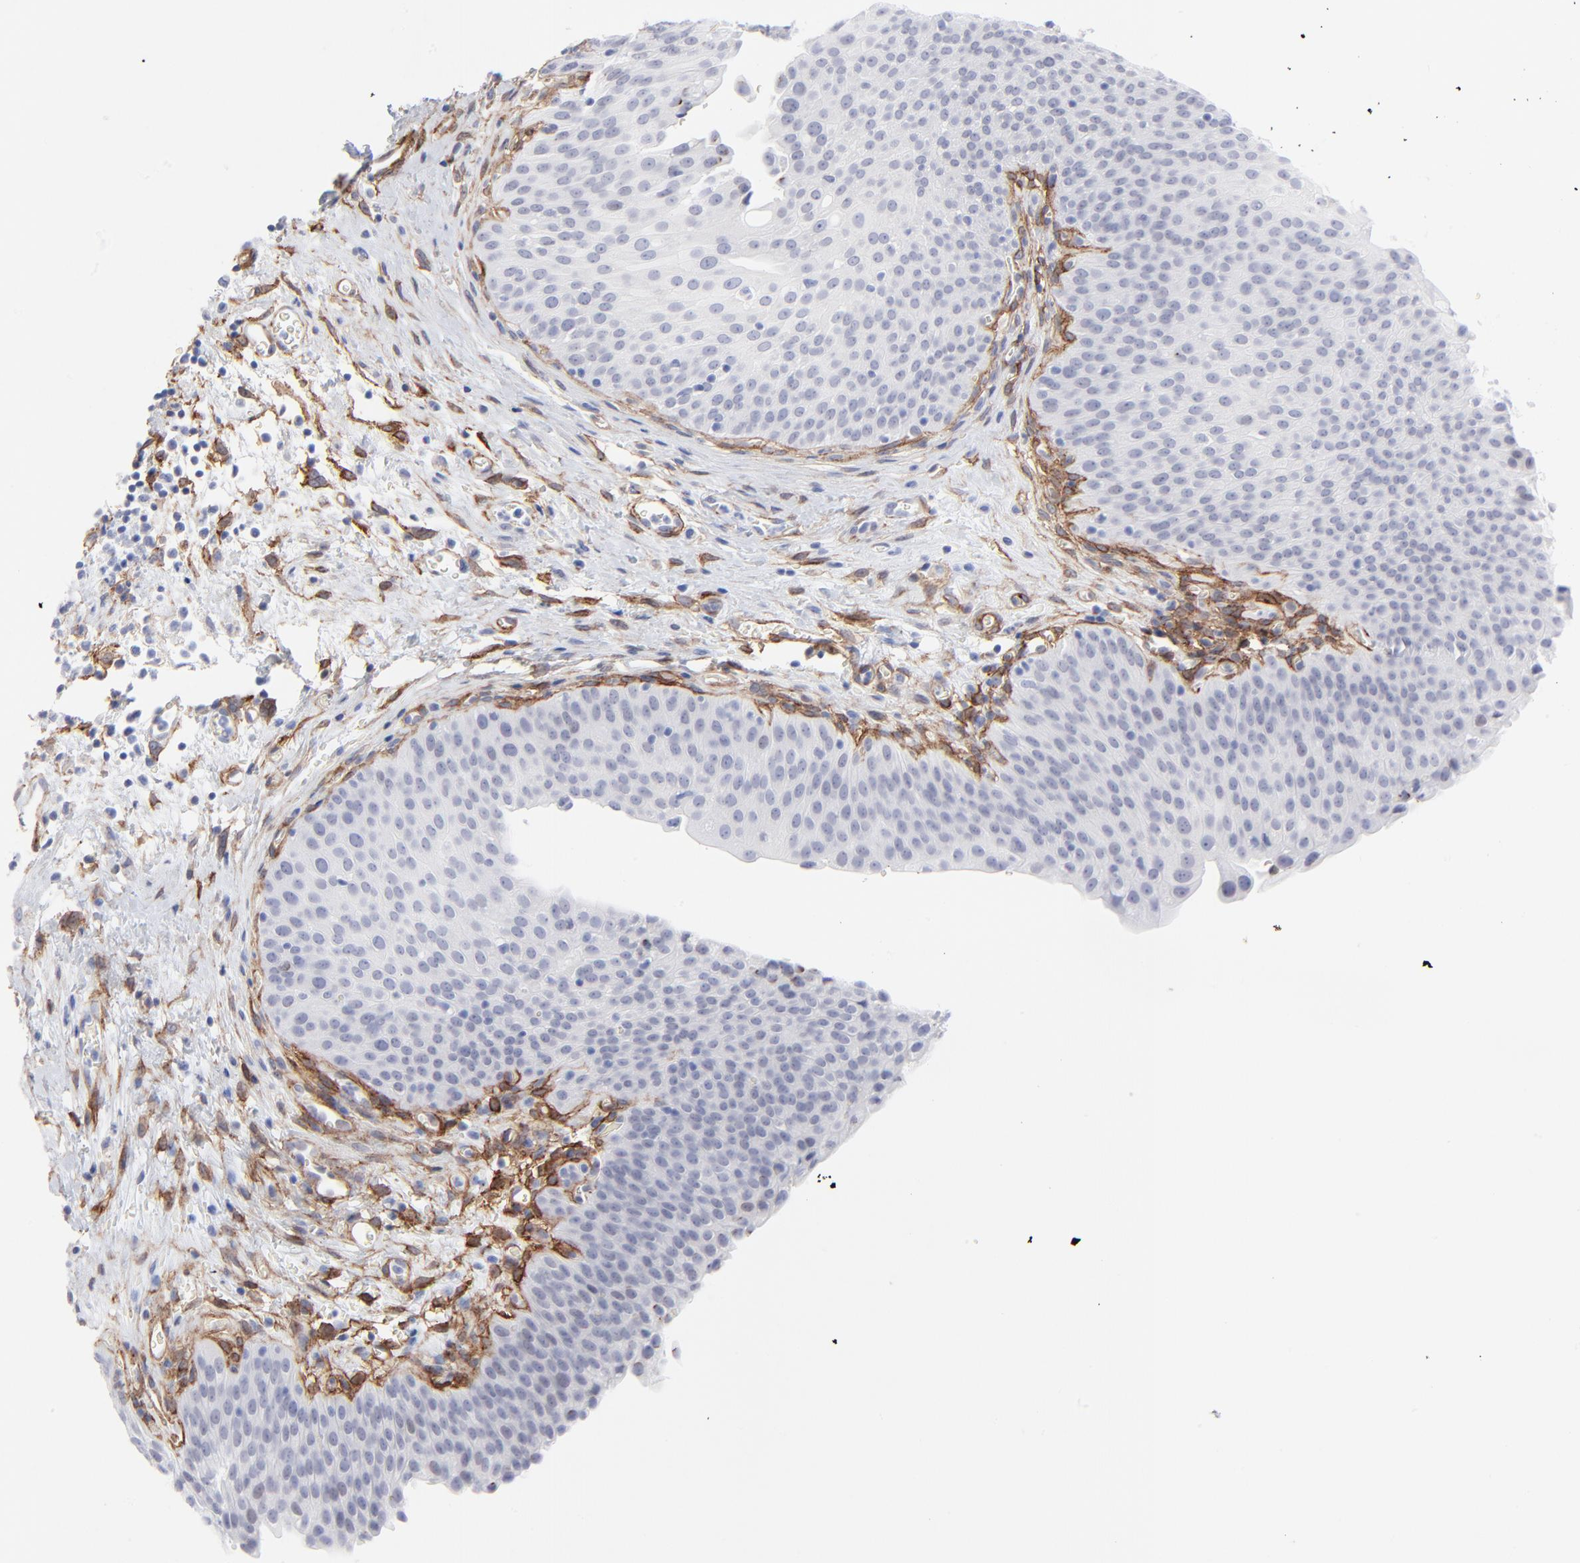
{"staining": {"intensity": "negative", "quantity": "none", "location": "none"}, "tissue": "urinary bladder", "cell_type": "Urothelial cells", "image_type": "normal", "snomed": [{"axis": "morphology", "description": "Normal tissue, NOS"}, {"axis": "morphology", "description": "Dysplasia, NOS"}, {"axis": "topography", "description": "Urinary bladder"}], "caption": "The immunohistochemistry micrograph has no significant expression in urothelial cells of urinary bladder.", "gene": "PDGFRB", "patient": {"sex": "male", "age": 35}}